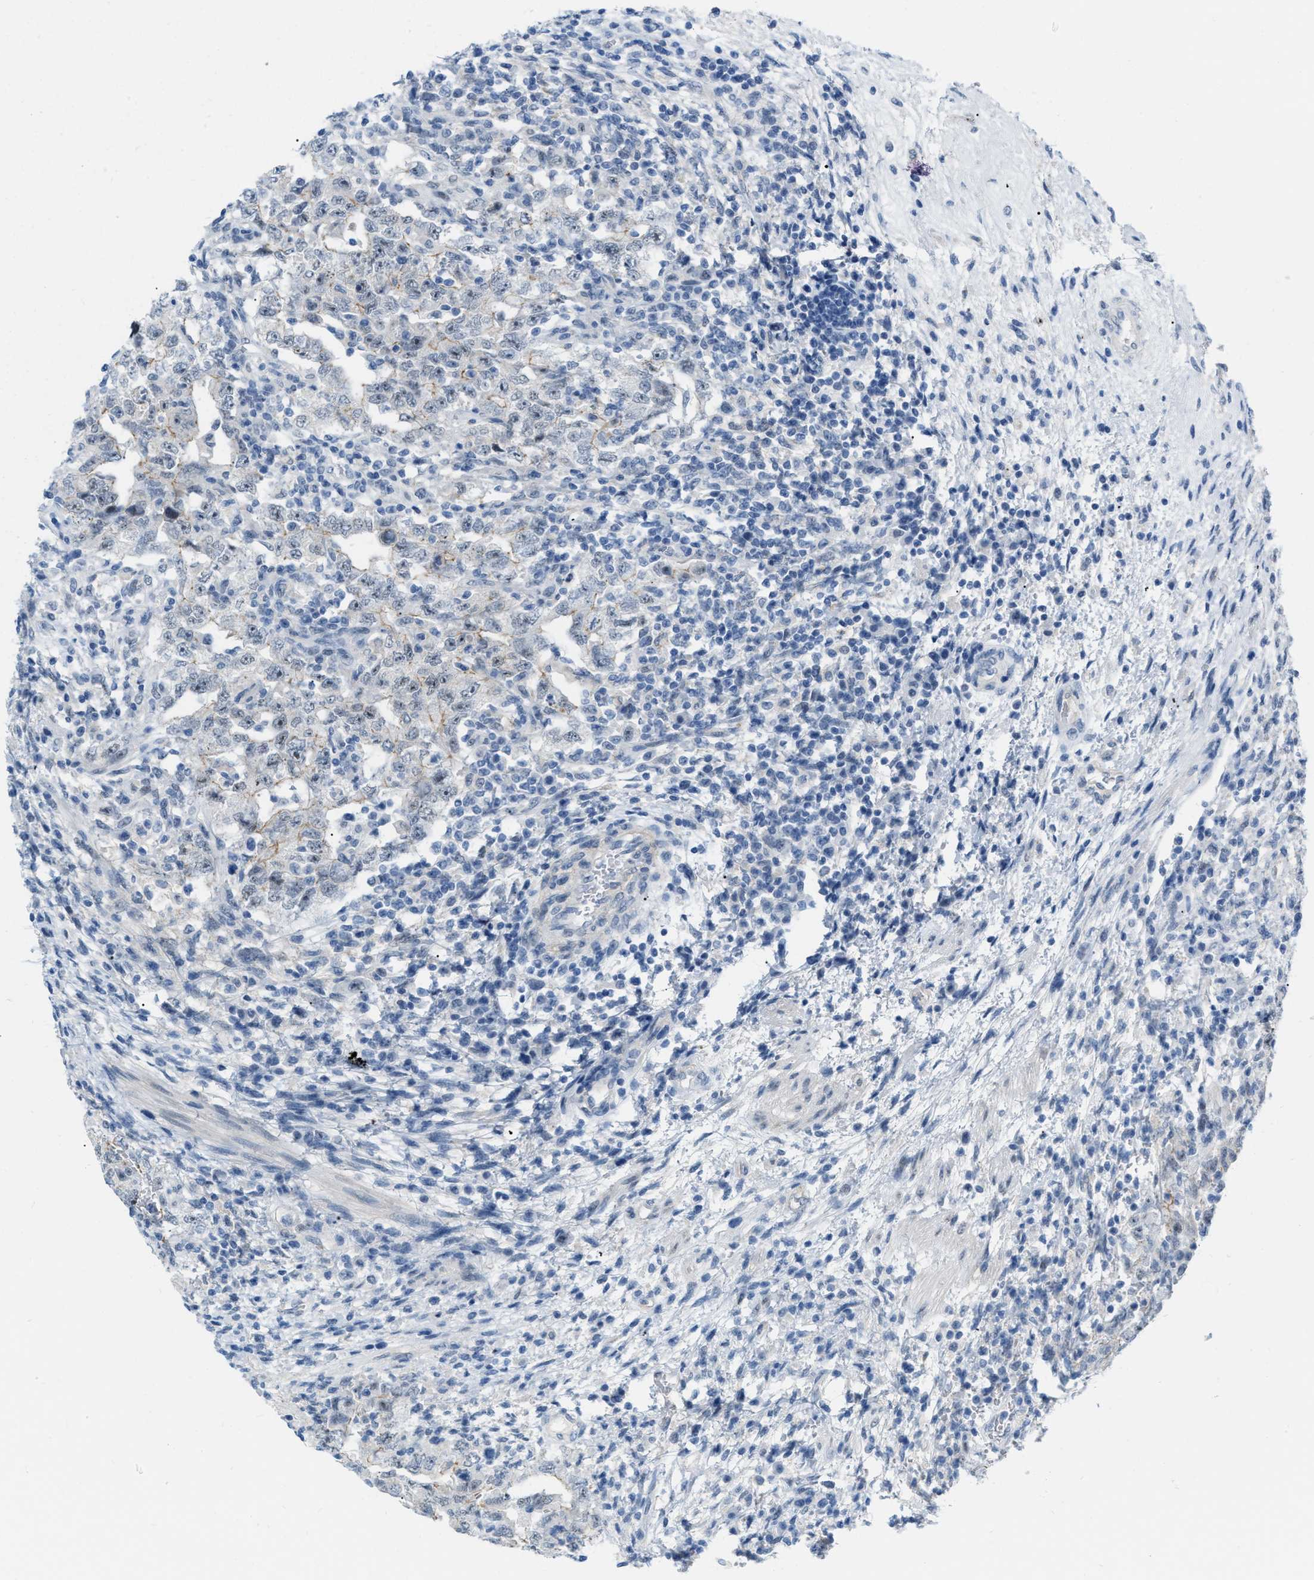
{"staining": {"intensity": "negative", "quantity": "none", "location": "none"}, "tissue": "testis cancer", "cell_type": "Tumor cells", "image_type": "cancer", "snomed": [{"axis": "morphology", "description": "Carcinoma, Embryonal, NOS"}, {"axis": "topography", "description": "Testis"}], "caption": "This is an immunohistochemistry (IHC) micrograph of testis cancer. There is no expression in tumor cells.", "gene": "PHRF1", "patient": {"sex": "male", "age": 26}}